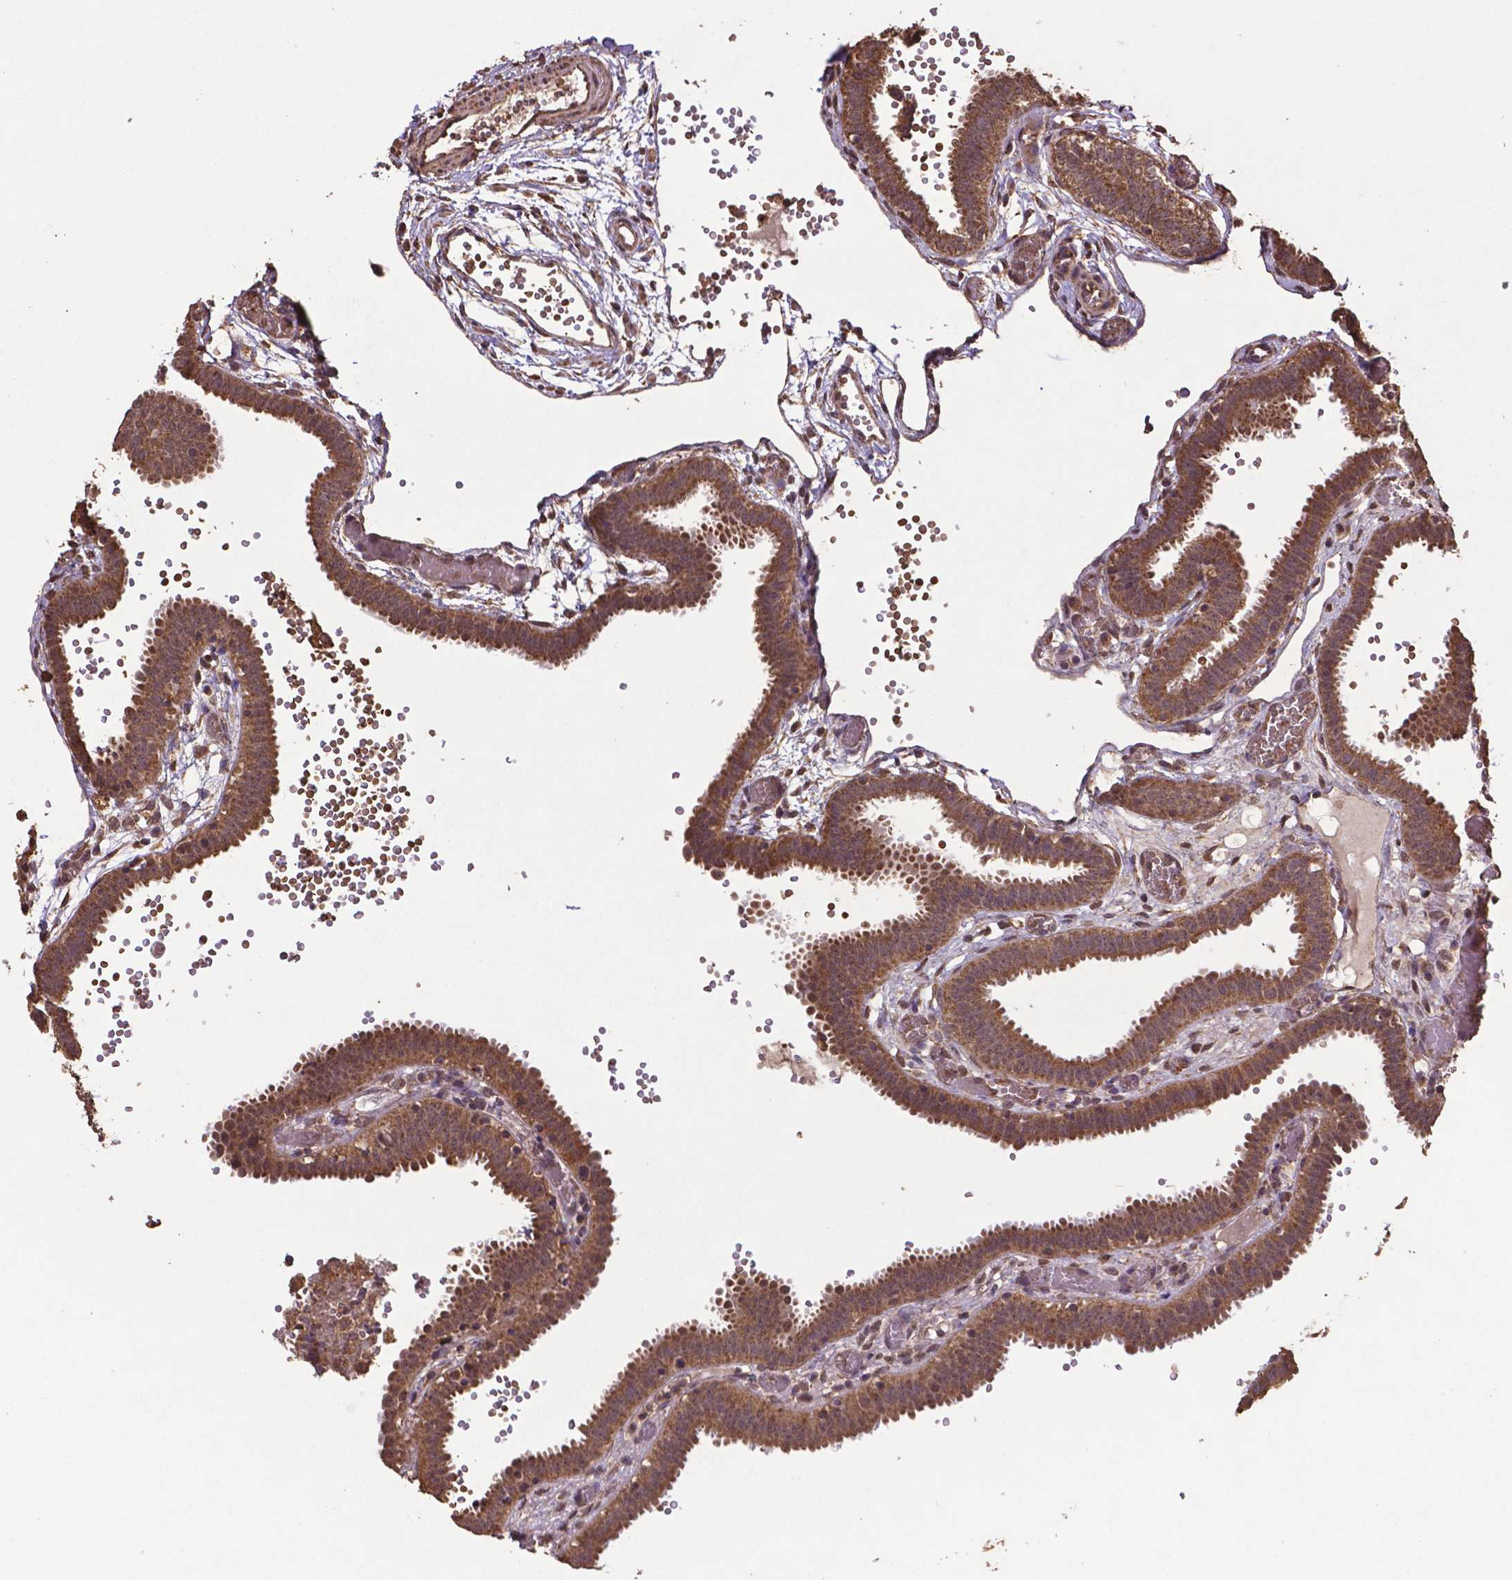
{"staining": {"intensity": "moderate", "quantity": ">75%", "location": "cytoplasmic/membranous"}, "tissue": "fallopian tube", "cell_type": "Glandular cells", "image_type": "normal", "snomed": [{"axis": "morphology", "description": "Normal tissue, NOS"}, {"axis": "topography", "description": "Fallopian tube"}], "caption": "Immunohistochemical staining of normal fallopian tube exhibits moderate cytoplasmic/membranous protein expression in approximately >75% of glandular cells.", "gene": "DCAF1", "patient": {"sex": "female", "age": 37}}